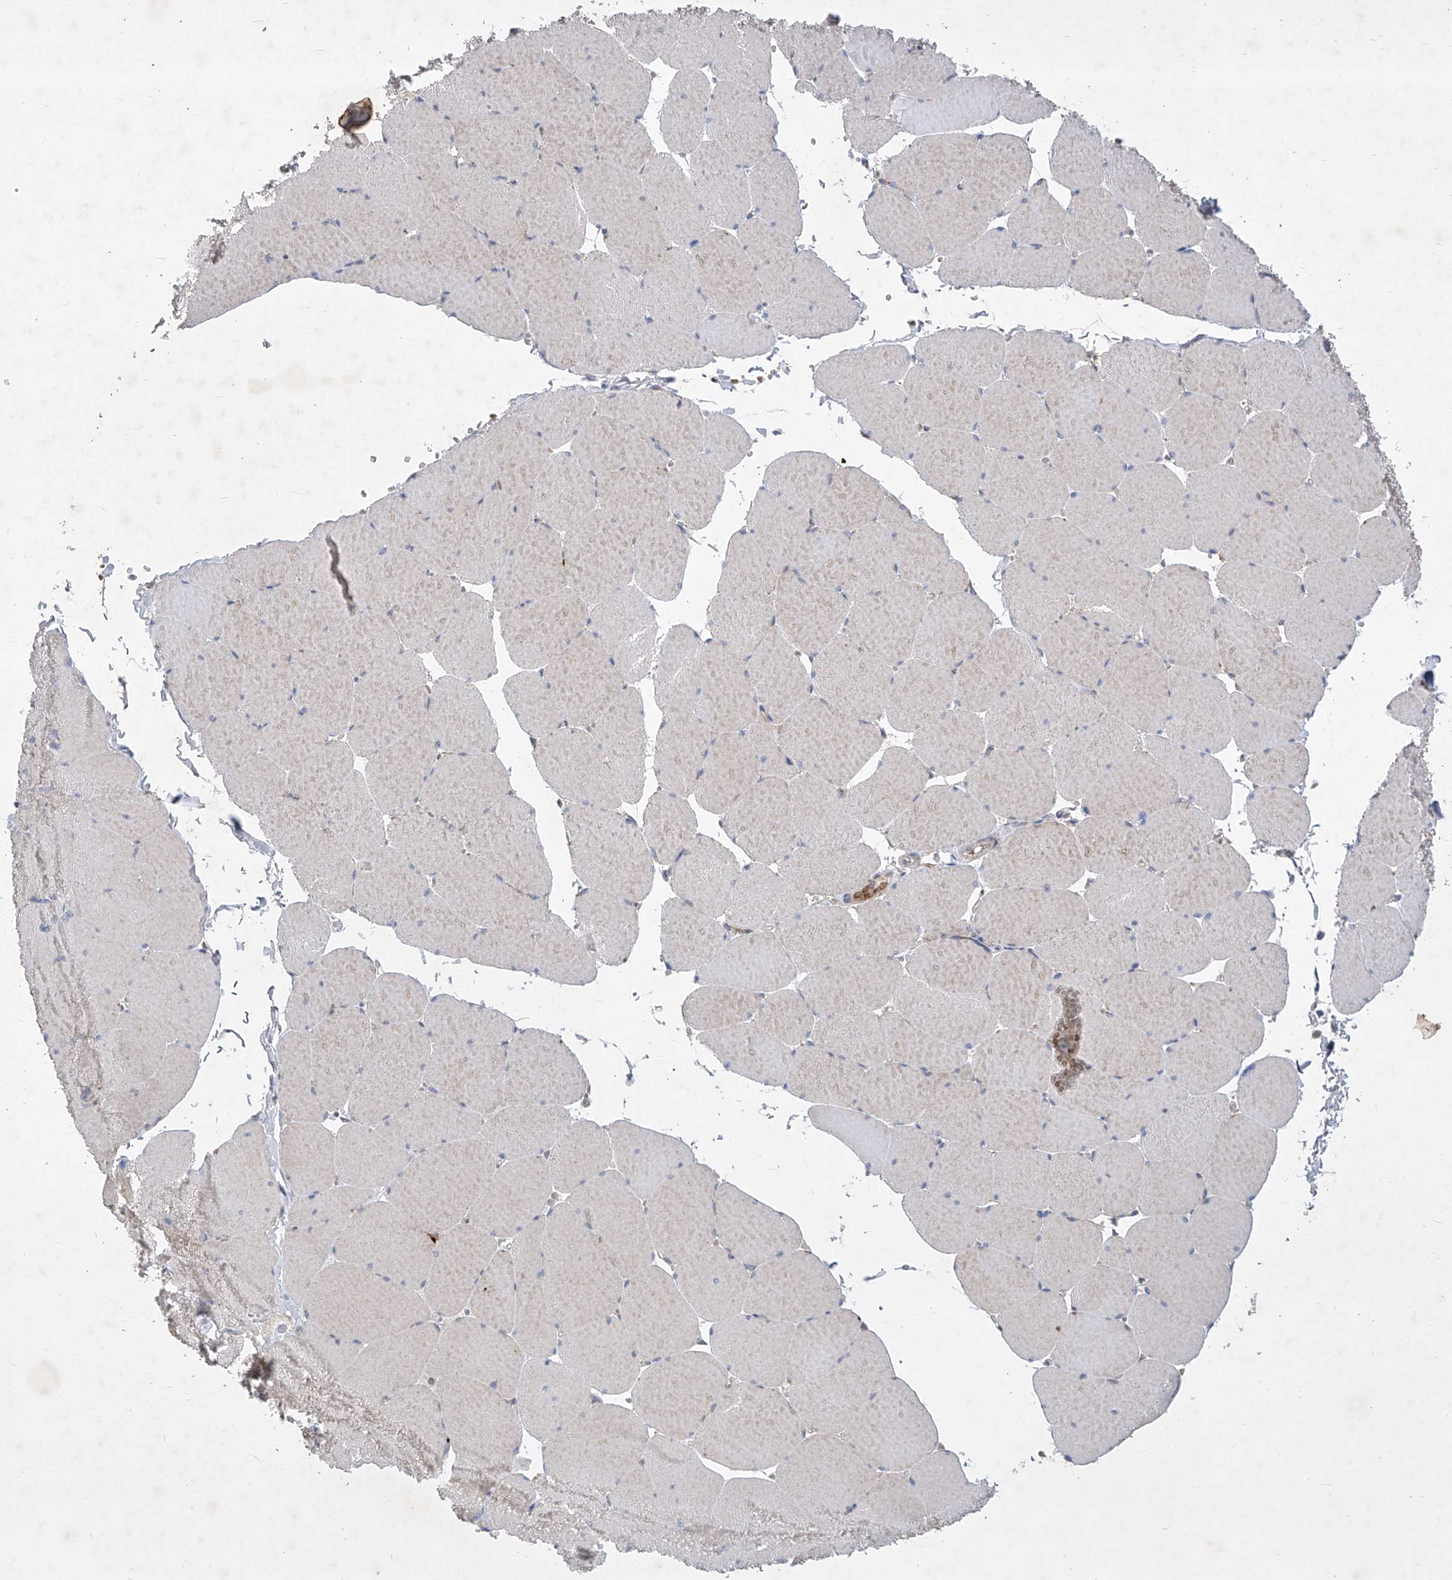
{"staining": {"intensity": "weak", "quantity": "25%-75%", "location": "cytoplasmic/membranous"}, "tissue": "skeletal muscle", "cell_type": "Myocytes", "image_type": "normal", "snomed": [{"axis": "morphology", "description": "Normal tissue, NOS"}, {"axis": "topography", "description": "Skeletal muscle"}, {"axis": "topography", "description": "Head-Neck"}], "caption": "Skeletal muscle stained with IHC reveals weak cytoplasmic/membranous positivity in approximately 25%-75% of myocytes. The staining is performed using DAB brown chromogen to label protein expression. The nuclei are counter-stained blue using hematoxylin.", "gene": "COQ3", "patient": {"sex": "male", "age": 66}}